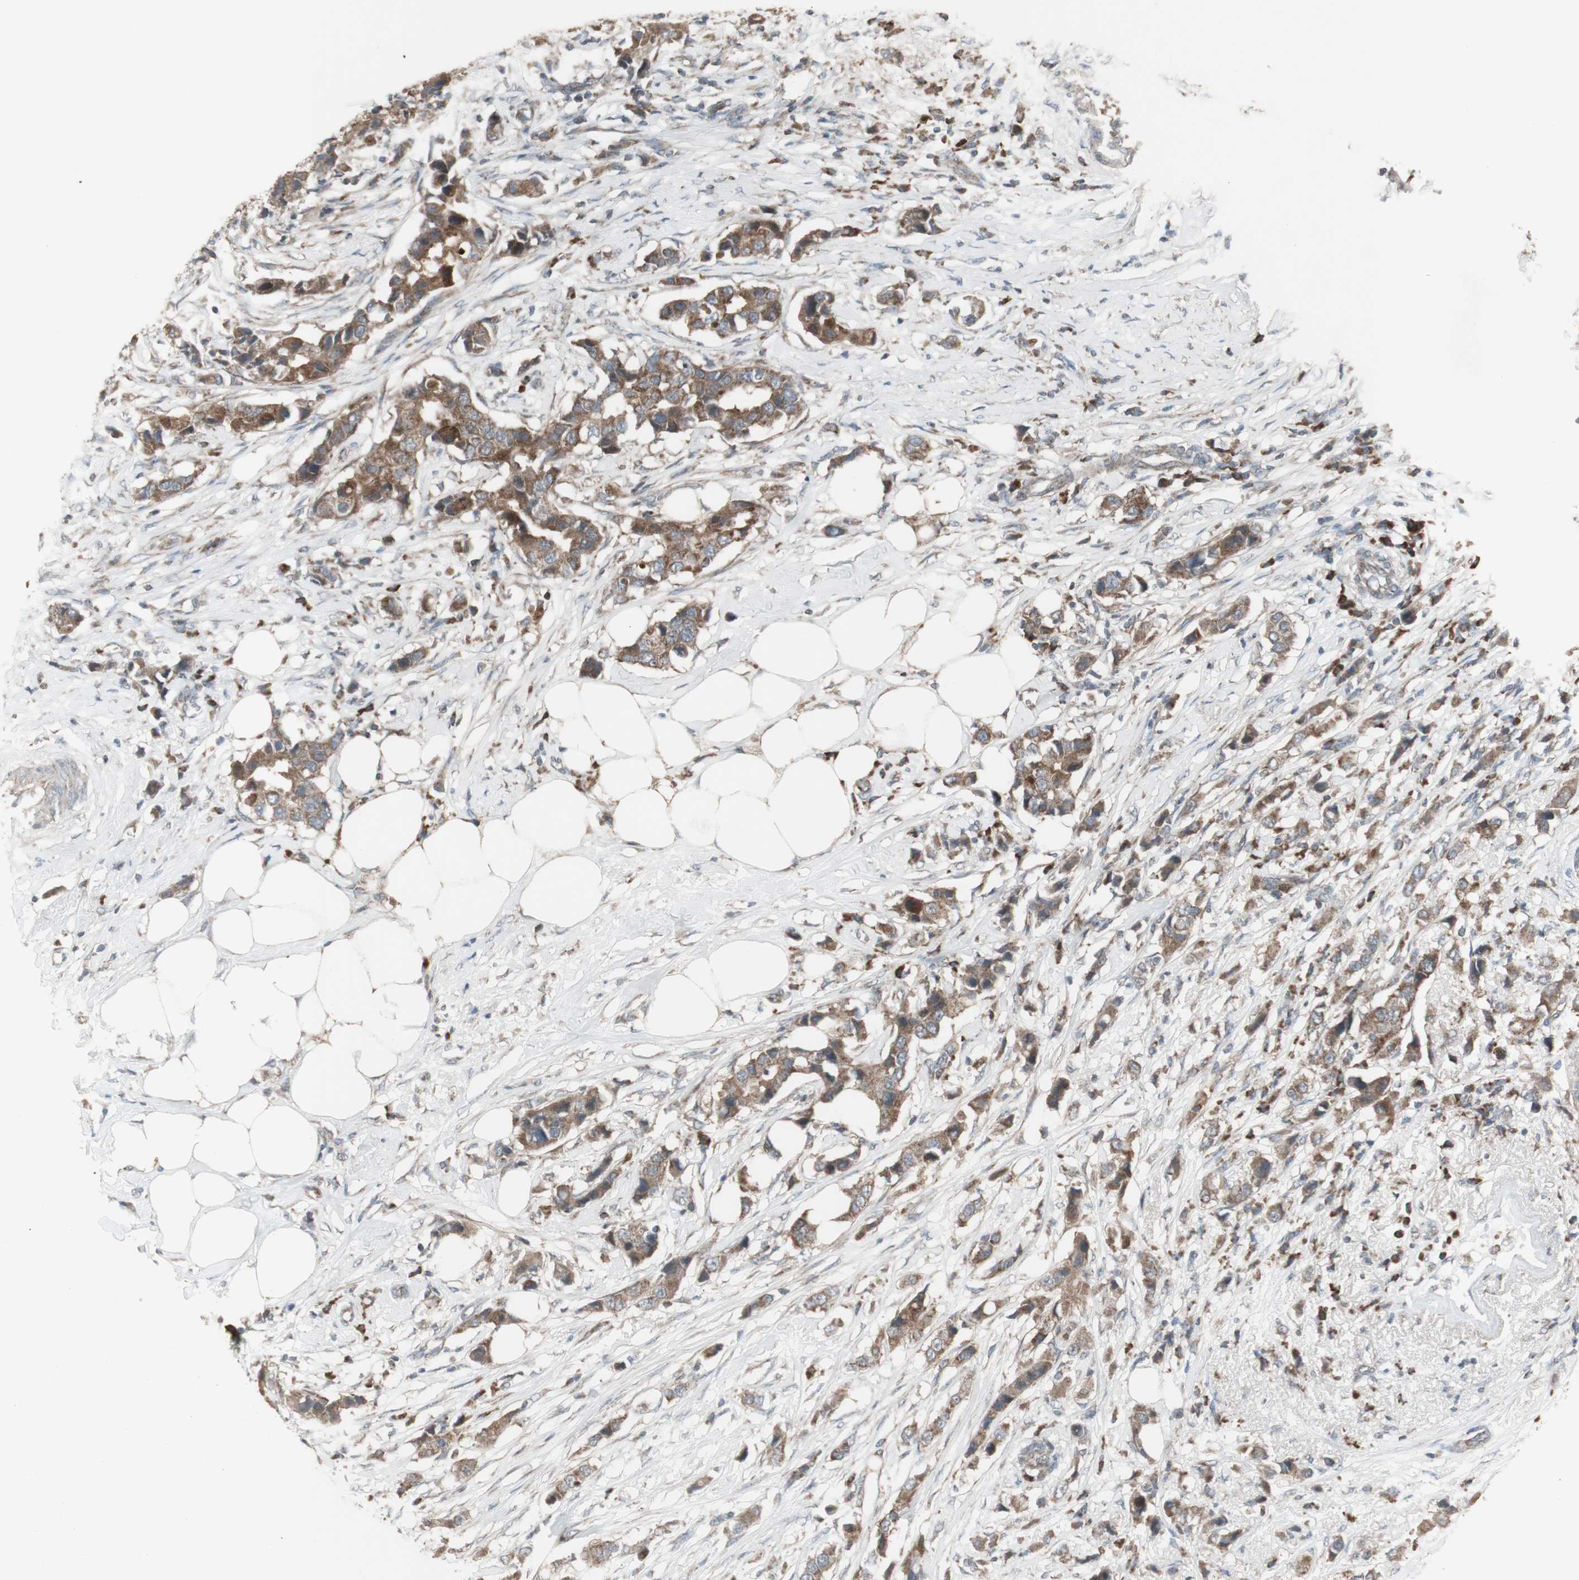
{"staining": {"intensity": "moderate", "quantity": ">75%", "location": "cytoplasmic/membranous"}, "tissue": "breast cancer", "cell_type": "Tumor cells", "image_type": "cancer", "snomed": [{"axis": "morphology", "description": "Normal tissue, NOS"}, {"axis": "morphology", "description": "Duct carcinoma"}, {"axis": "topography", "description": "Breast"}], "caption": "The immunohistochemical stain shows moderate cytoplasmic/membranous expression in tumor cells of breast cancer tissue. The staining is performed using DAB (3,3'-diaminobenzidine) brown chromogen to label protein expression. The nuclei are counter-stained blue using hematoxylin.", "gene": "SHC1", "patient": {"sex": "female", "age": 50}}